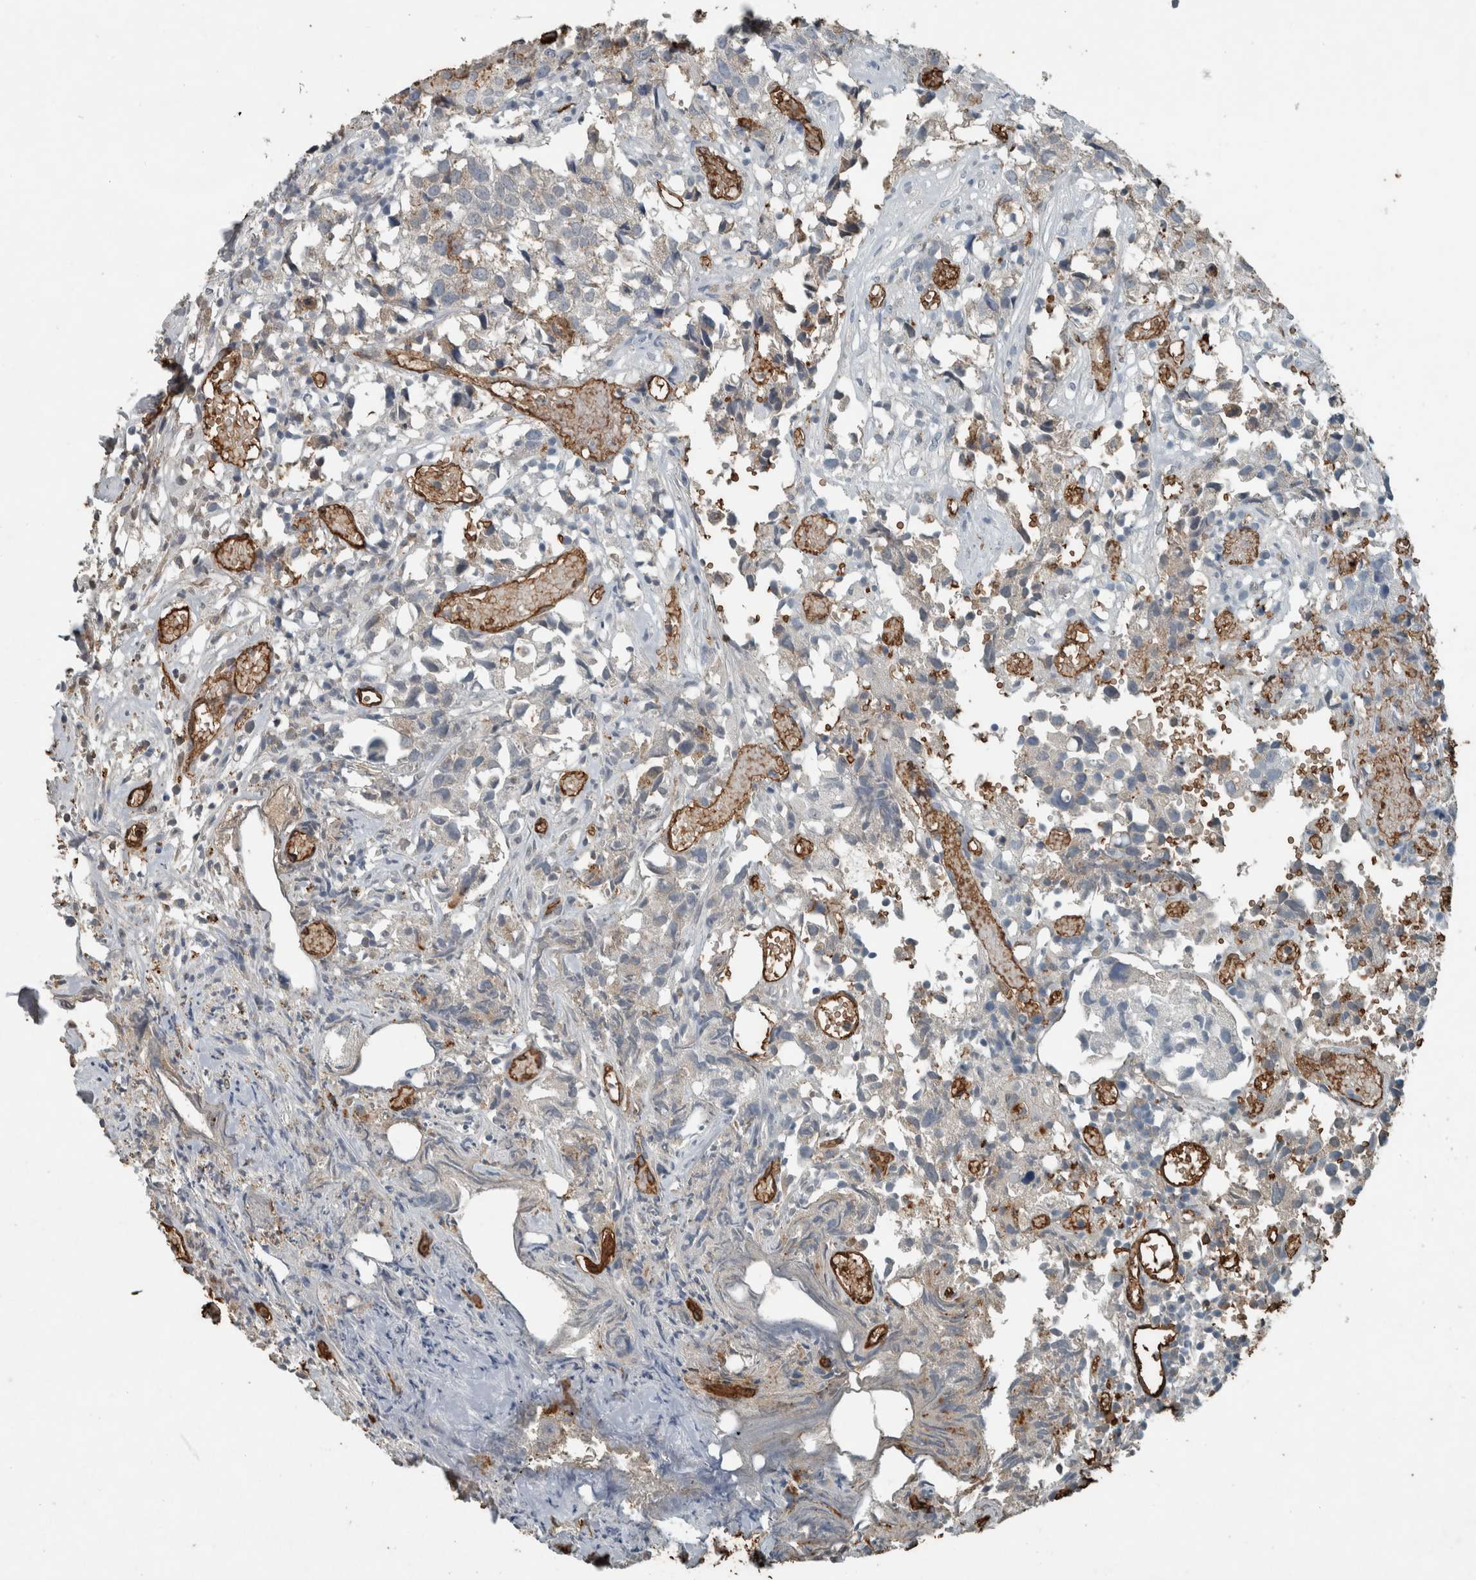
{"staining": {"intensity": "negative", "quantity": "none", "location": "none"}, "tissue": "urothelial cancer", "cell_type": "Tumor cells", "image_type": "cancer", "snomed": [{"axis": "morphology", "description": "Urothelial carcinoma, High grade"}, {"axis": "topography", "description": "Urinary bladder"}], "caption": "Tumor cells show no significant protein positivity in high-grade urothelial carcinoma.", "gene": "LBP", "patient": {"sex": "female", "age": 75}}